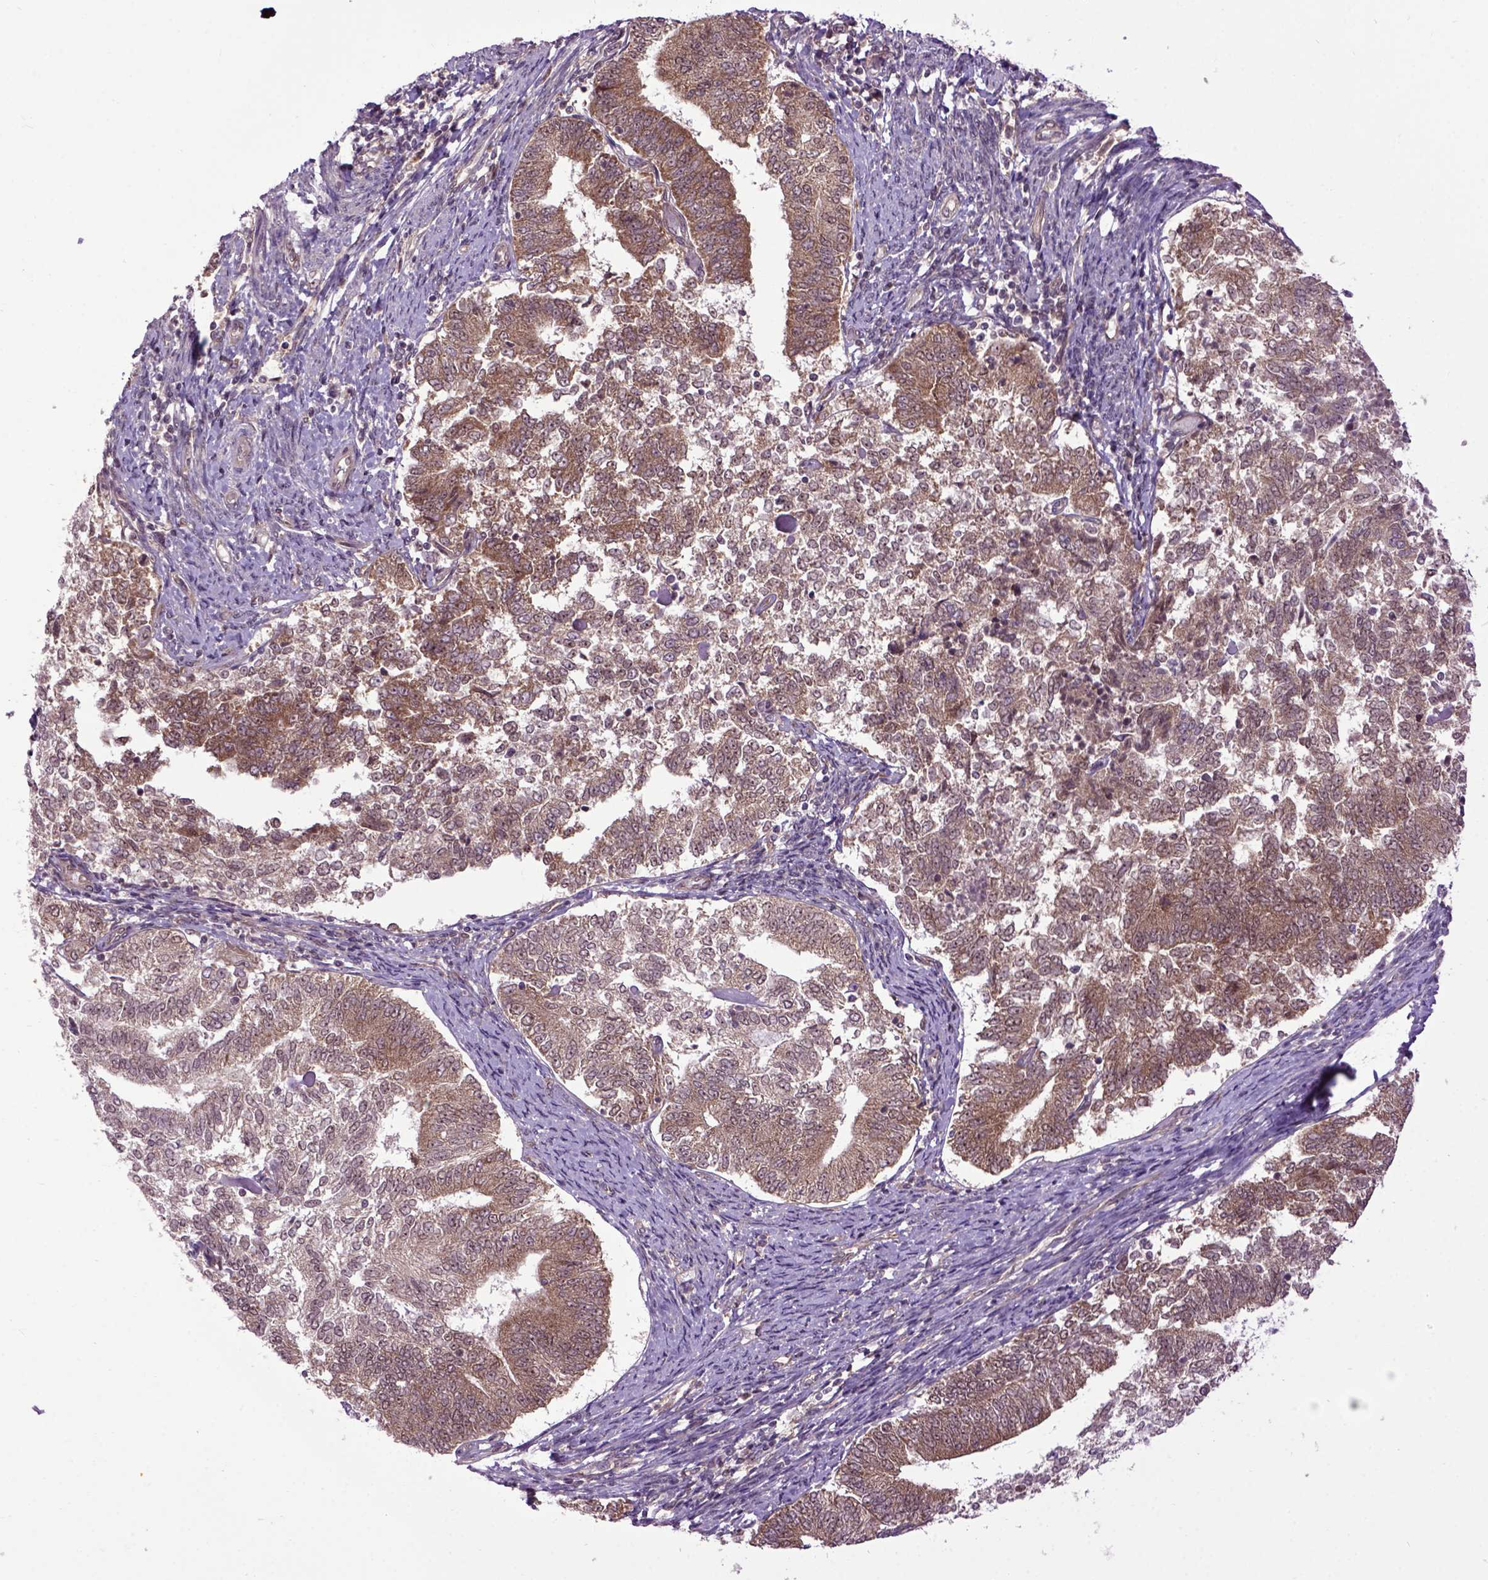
{"staining": {"intensity": "moderate", "quantity": ">75%", "location": "cytoplasmic/membranous"}, "tissue": "endometrial cancer", "cell_type": "Tumor cells", "image_type": "cancer", "snomed": [{"axis": "morphology", "description": "Adenocarcinoma, NOS"}, {"axis": "topography", "description": "Endometrium"}], "caption": "This is an image of immunohistochemistry (IHC) staining of endometrial cancer (adenocarcinoma), which shows moderate expression in the cytoplasmic/membranous of tumor cells.", "gene": "WDR48", "patient": {"sex": "female", "age": 65}}